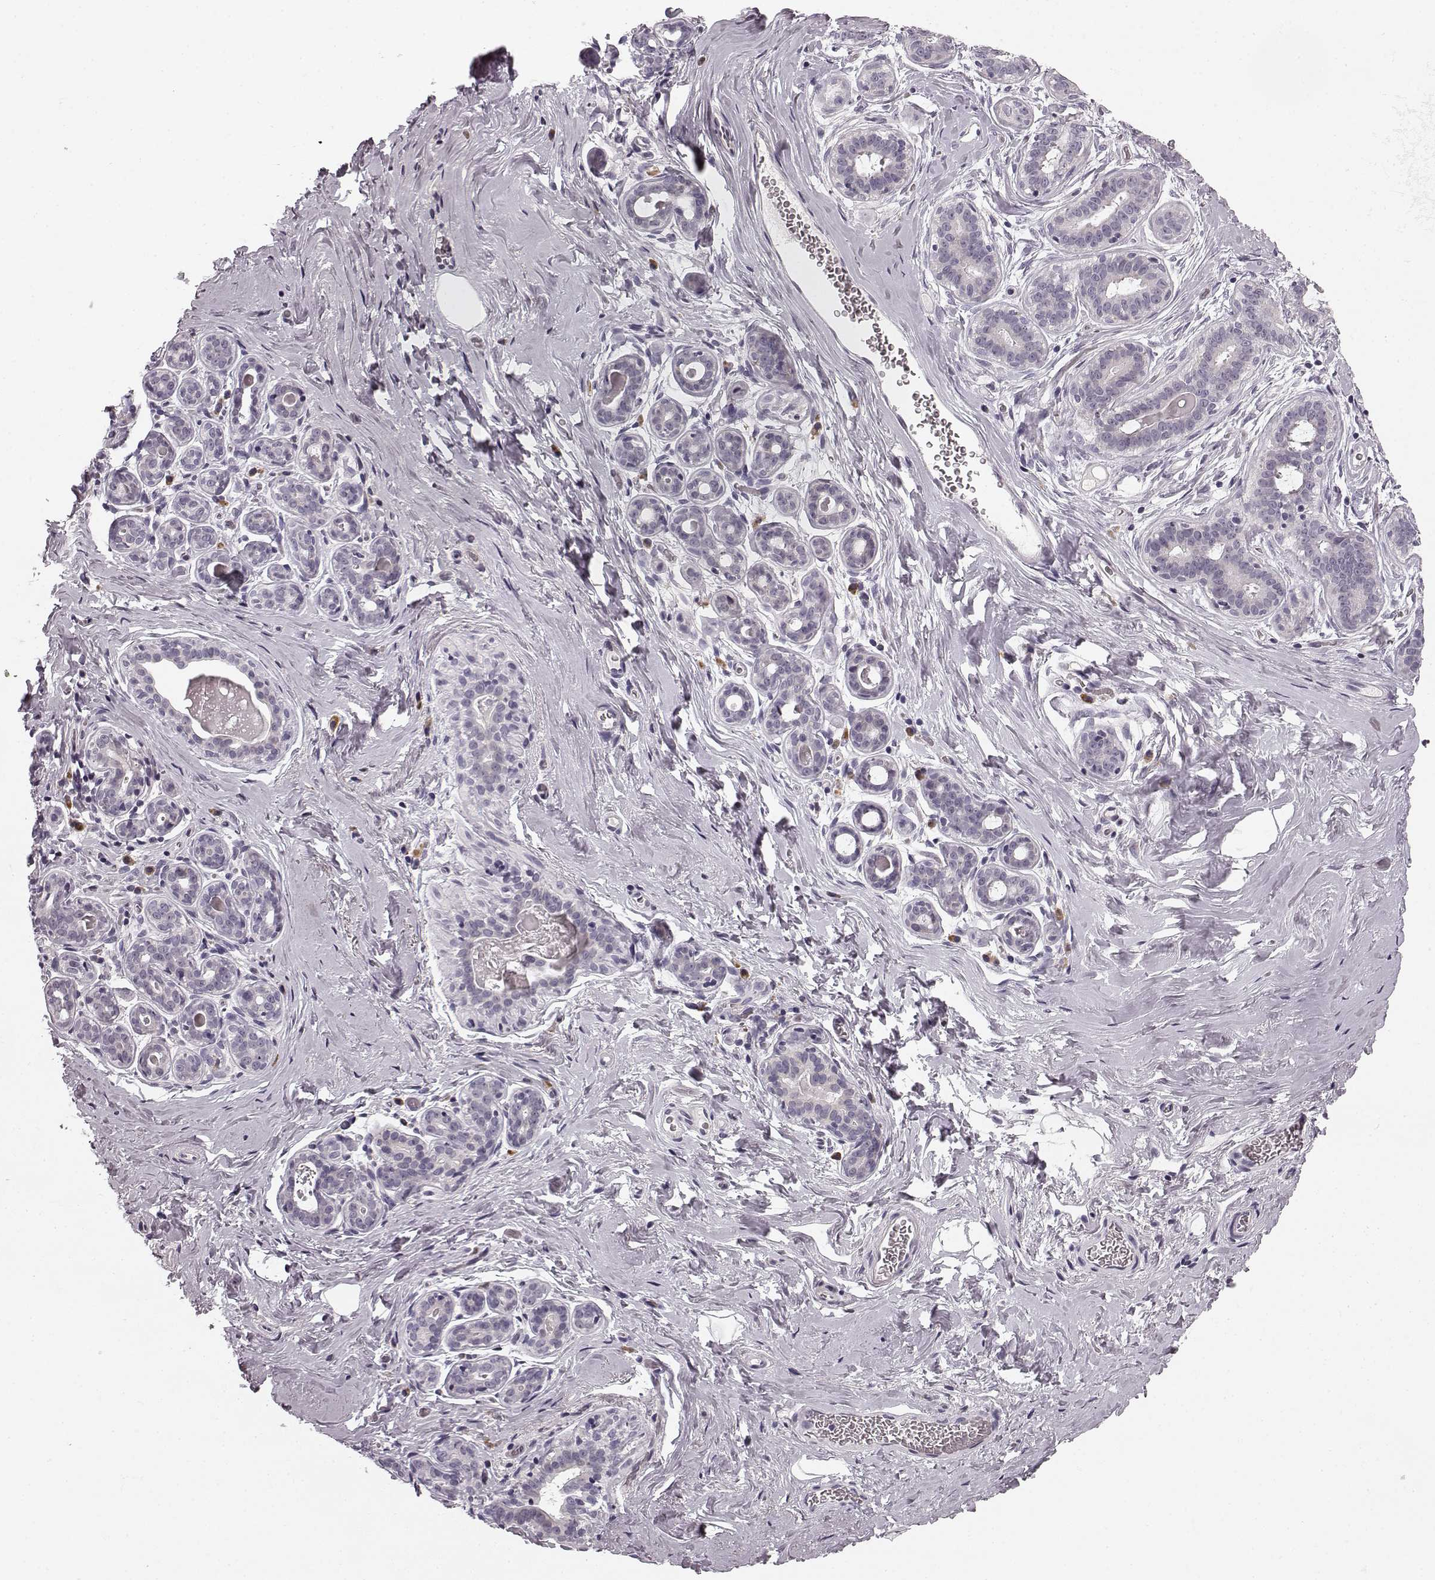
{"staining": {"intensity": "negative", "quantity": "none", "location": "none"}, "tissue": "breast", "cell_type": "Adipocytes", "image_type": "normal", "snomed": [{"axis": "morphology", "description": "Normal tissue, NOS"}, {"axis": "topography", "description": "Skin"}, {"axis": "topography", "description": "Breast"}], "caption": "This image is of normal breast stained with immunohistochemistry (IHC) to label a protein in brown with the nuclei are counter-stained blue. There is no positivity in adipocytes.", "gene": "FAM234B", "patient": {"sex": "female", "age": 43}}